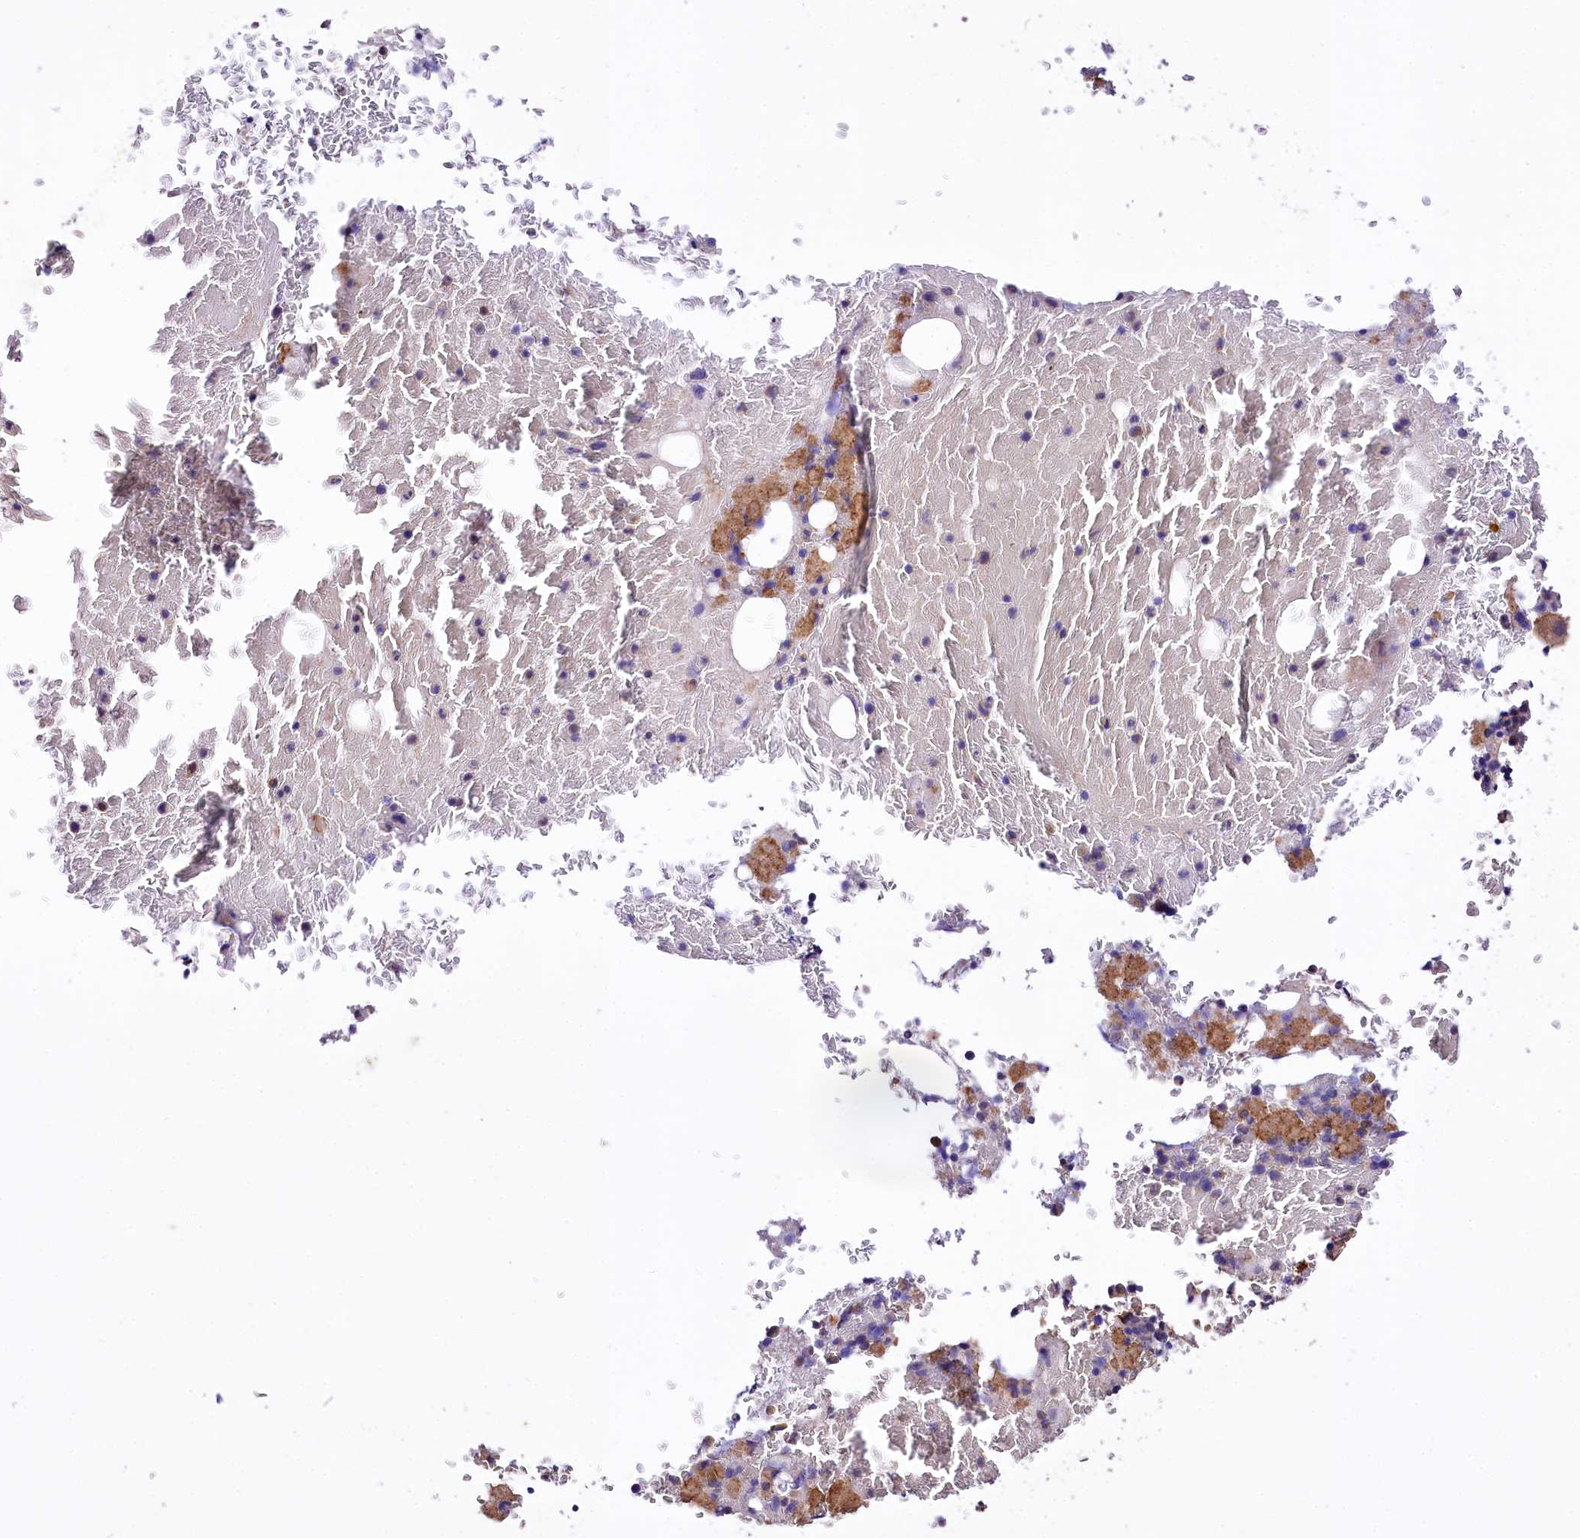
{"staining": {"intensity": "weak", "quantity": "<25%", "location": "cytoplasmic/membranous"}, "tissue": "bone marrow", "cell_type": "Hematopoietic cells", "image_type": "normal", "snomed": [{"axis": "morphology", "description": "Normal tissue, NOS"}, {"axis": "topography", "description": "Bone marrow"}], "caption": "This is a image of IHC staining of benign bone marrow, which shows no positivity in hematopoietic cells. (Stains: DAB immunohistochemistry (IHC) with hematoxylin counter stain, Microscopy: brightfield microscopy at high magnification).", "gene": "SPATS2", "patient": {"sex": "male", "age": 79}}